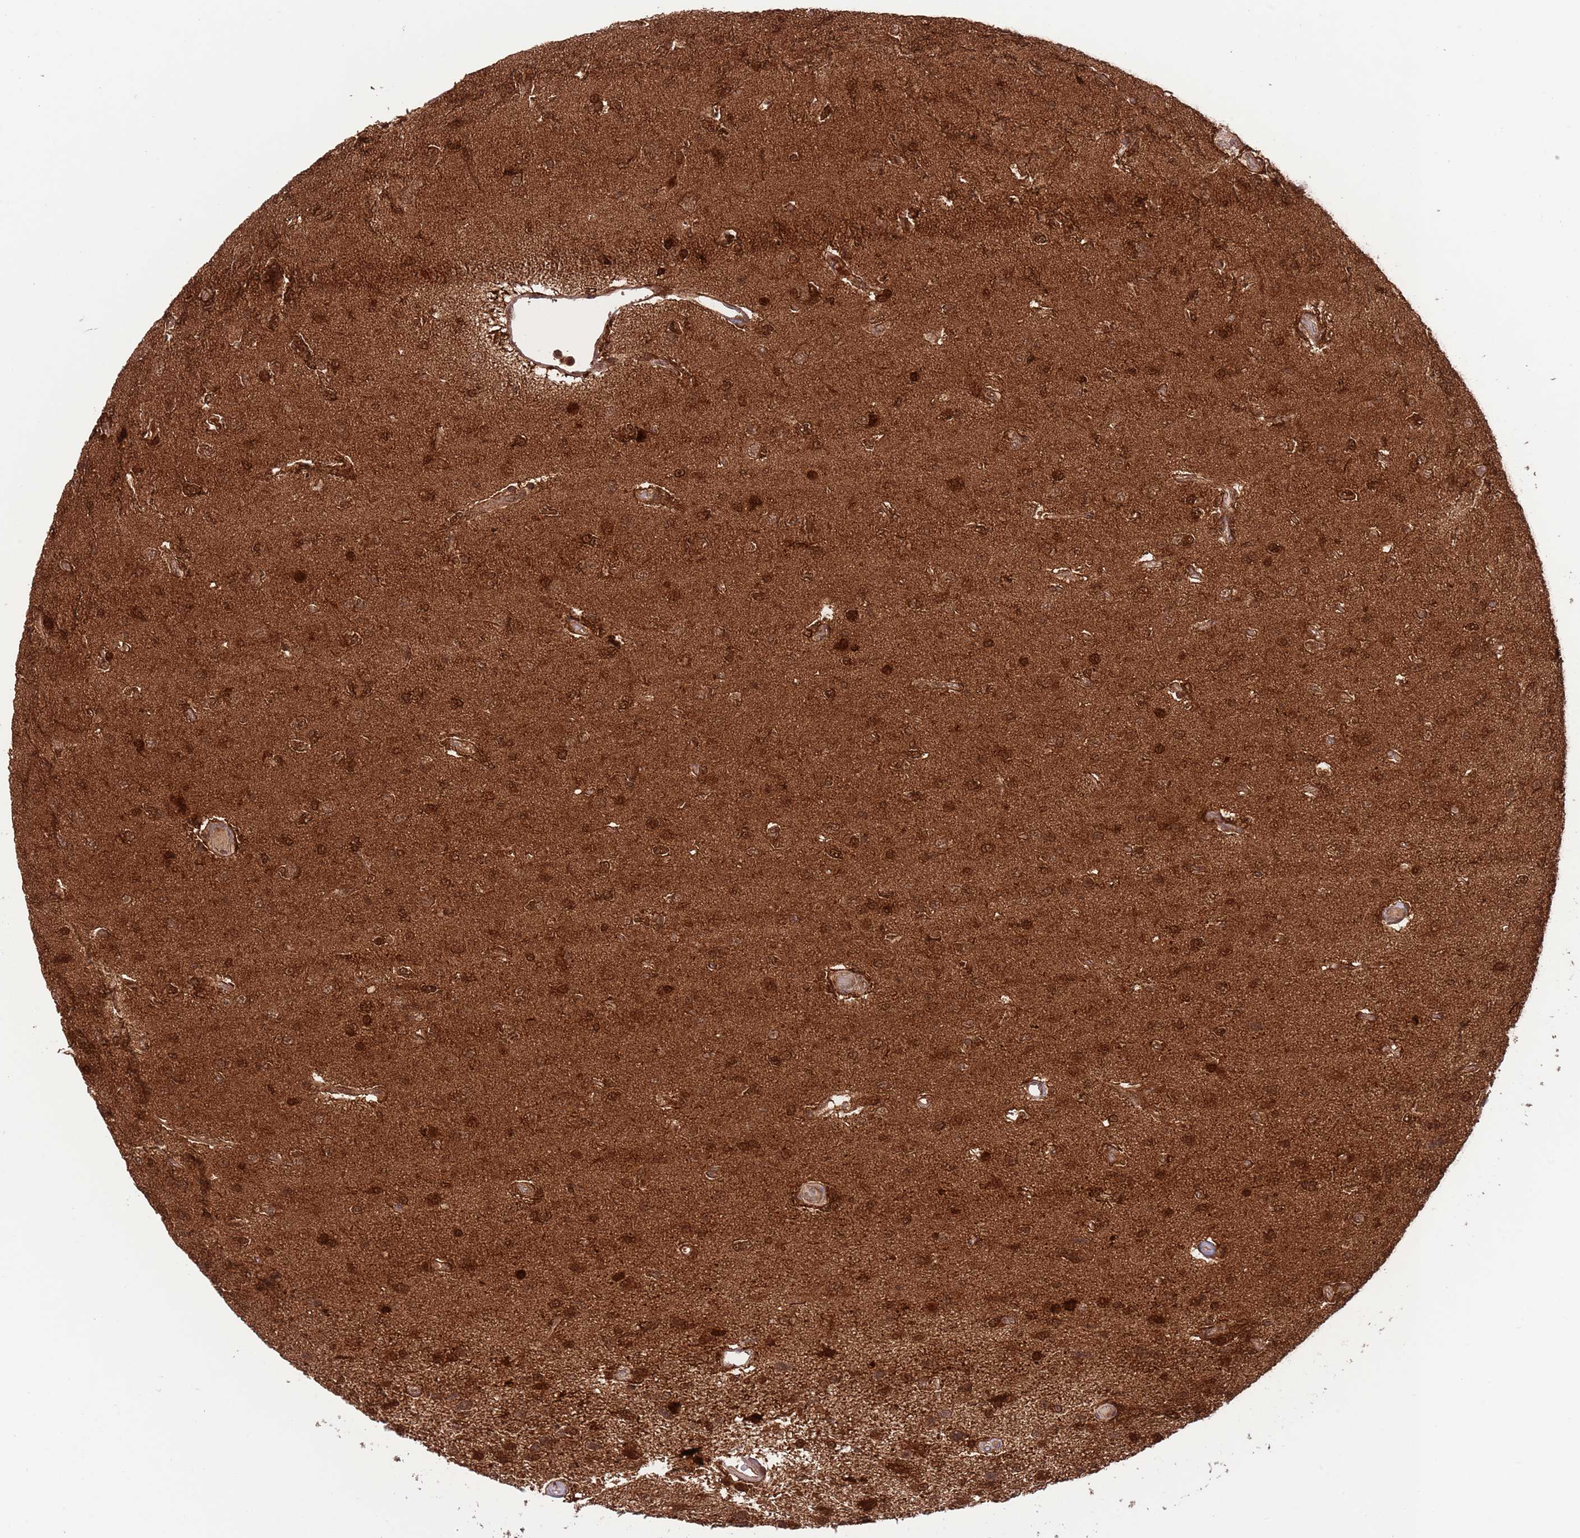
{"staining": {"intensity": "strong", "quantity": ">75%", "location": "cytoplasmic/membranous,nuclear"}, "tissue": "glioma", "cell_type": "Tumor cells", "image_type": "cancer", "snomed": [{"axis": "morphology", "description": "Glioma, malignant, High grade"}, {"axis": "topography", "description": "Brain"}], "caption": "Immunohistochemical staining of human glioma shows high levels of strong cytoplasmic/membranous and nuclear protein staining in approximately >75% of tumor cells. (DAB (3,3'-diaminobenzidine) IHC with brightfield microscopy, high magnification).", "gene": "HDHD2", "patient": {"sex": "male", "age": 77}}